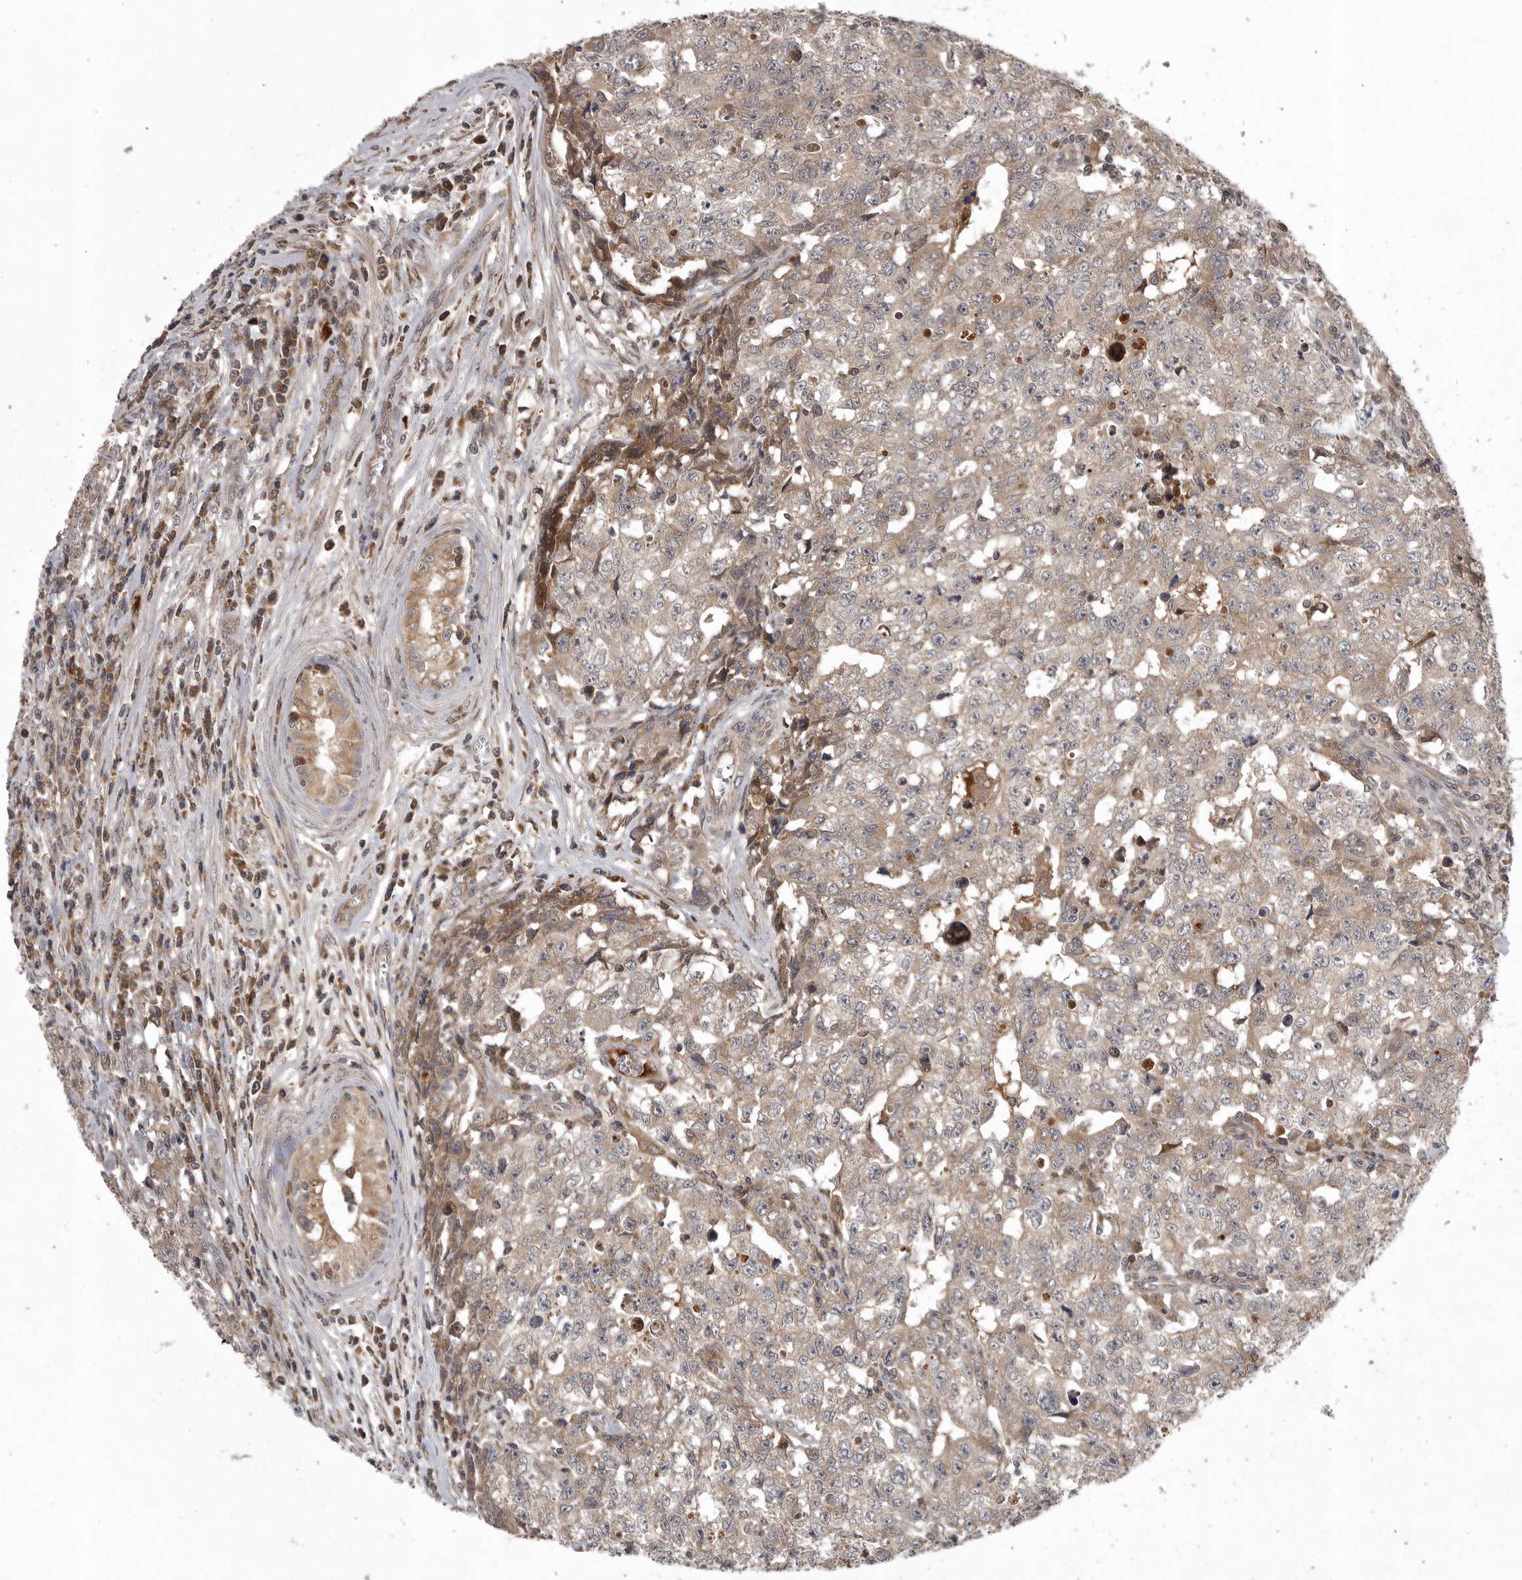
{"staining": {"intensity": "weak", "quantity": "25%-75%", "location": "cytoplasmic/membranous"}, "tissue": "testis cancer", "cell_type": "Tumor cells", "image_type": "cancer", "snomed": [{"axis": "morphology", "description": "Carcinoma, Embryonal, NOS"}, {"axis": "topography", "description": "Testis"}], "caption": "Brown immunohistochemical staining in human testis cancer shows weak cytoplasmic/membranous staining in approximately 25%-75% of tumor cells.", "gene": "GPR31", "patient": {"sex": "male", "age": 28}}